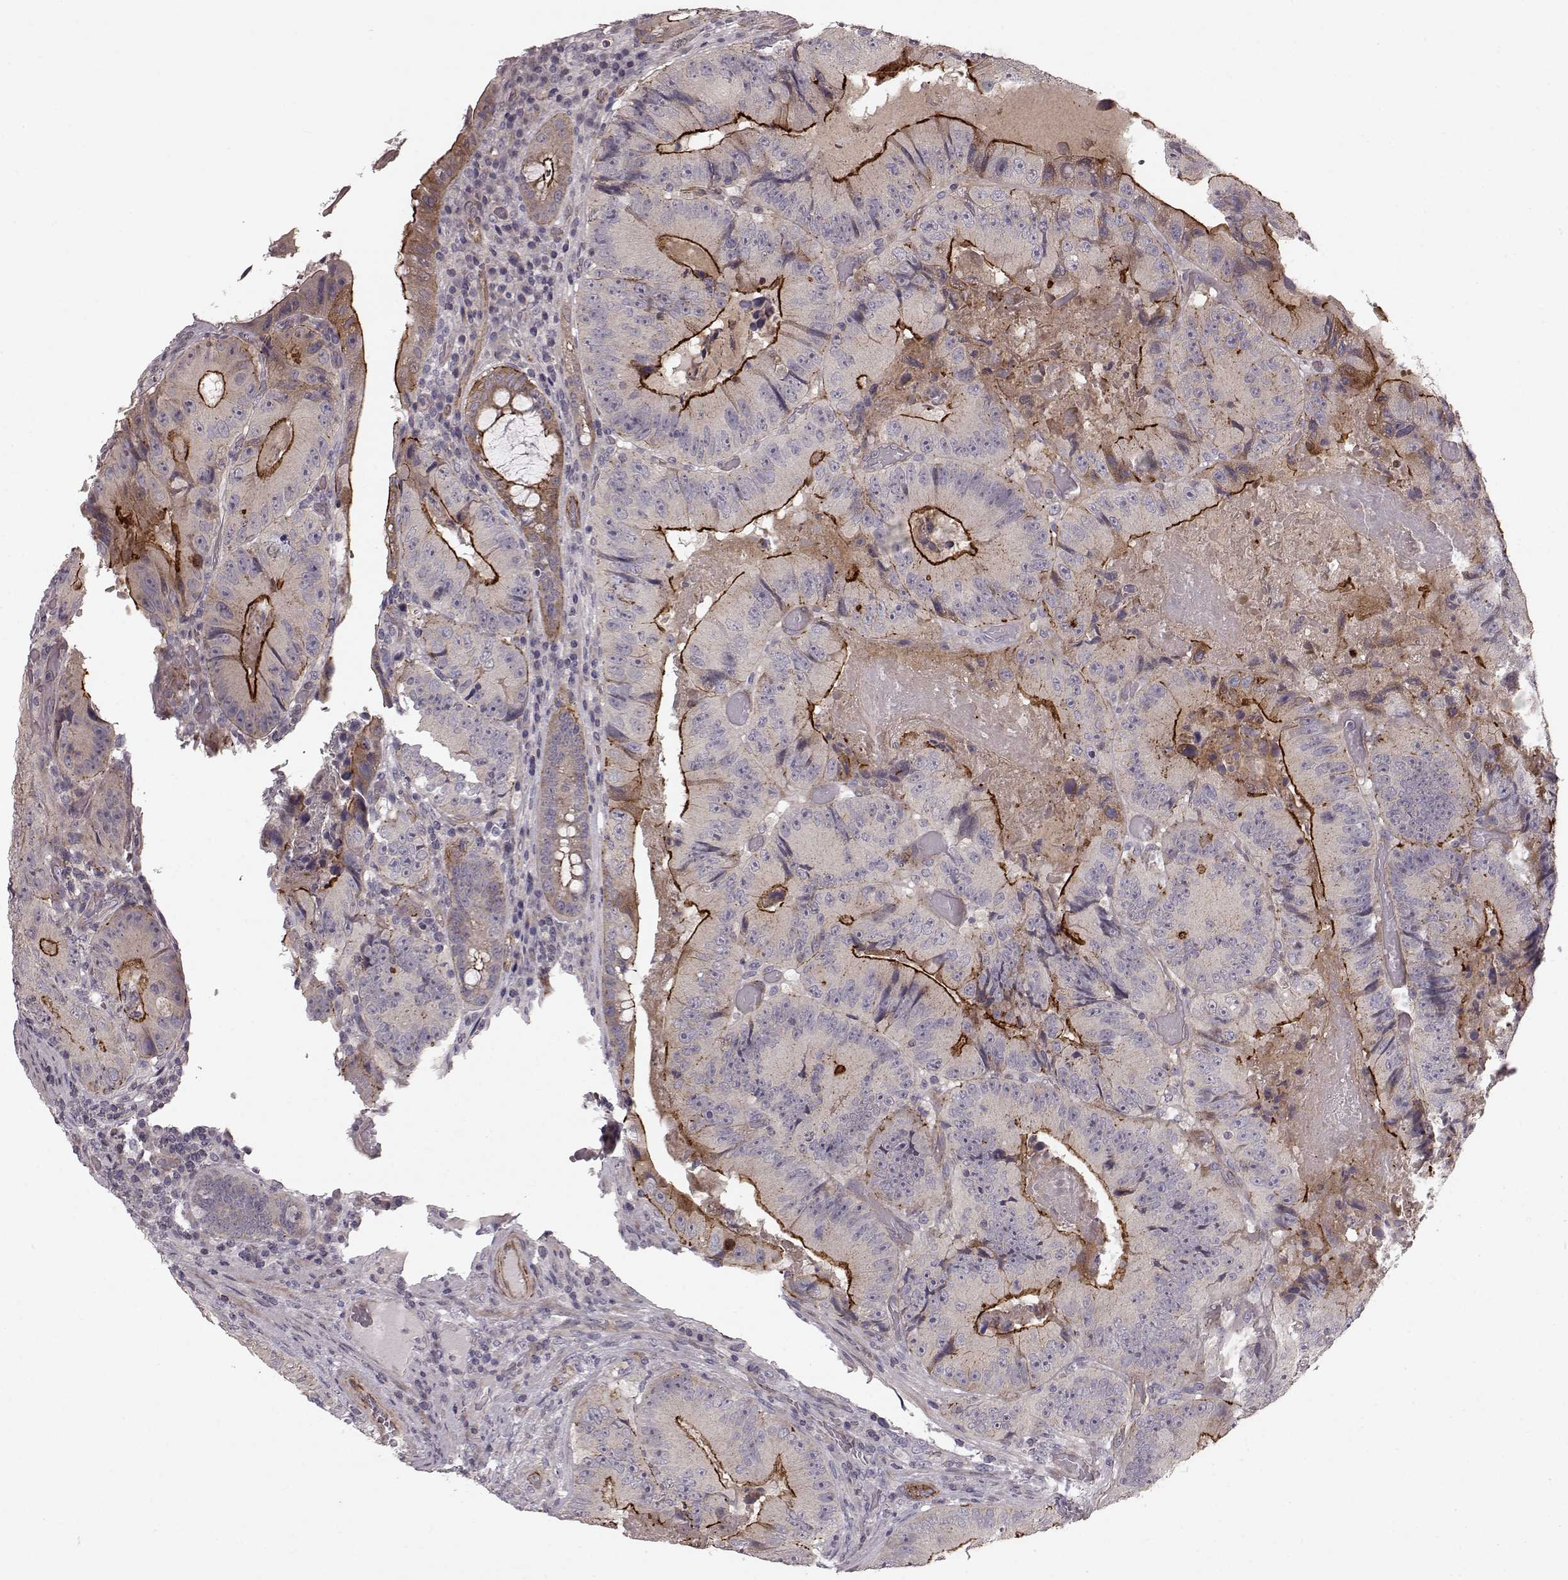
{"staining": {"intensity": "strong", "quantity": "25%-75%", "location": "cytoplasmic/membranous"}, "tissue": "colorectal cancer", "cell_type": "Tumor cells", "image_type": "cancer", "snomed": [{"axis": "morphology", "description": "Adenocarcinoma, NOS"}, {"axis": "topography", "description": "Colon"}], "caption": "Colorectal cancer tissue reveals strong cytoplasmic/membranous positivity in about 25%-75% of tumor cells, visualized by immunohistochemistry. (Brightfield microscopy of DAB IHC at high magnification).", "gene": "SLC22A18", "patient": {"sex": "female", "age": 86}}